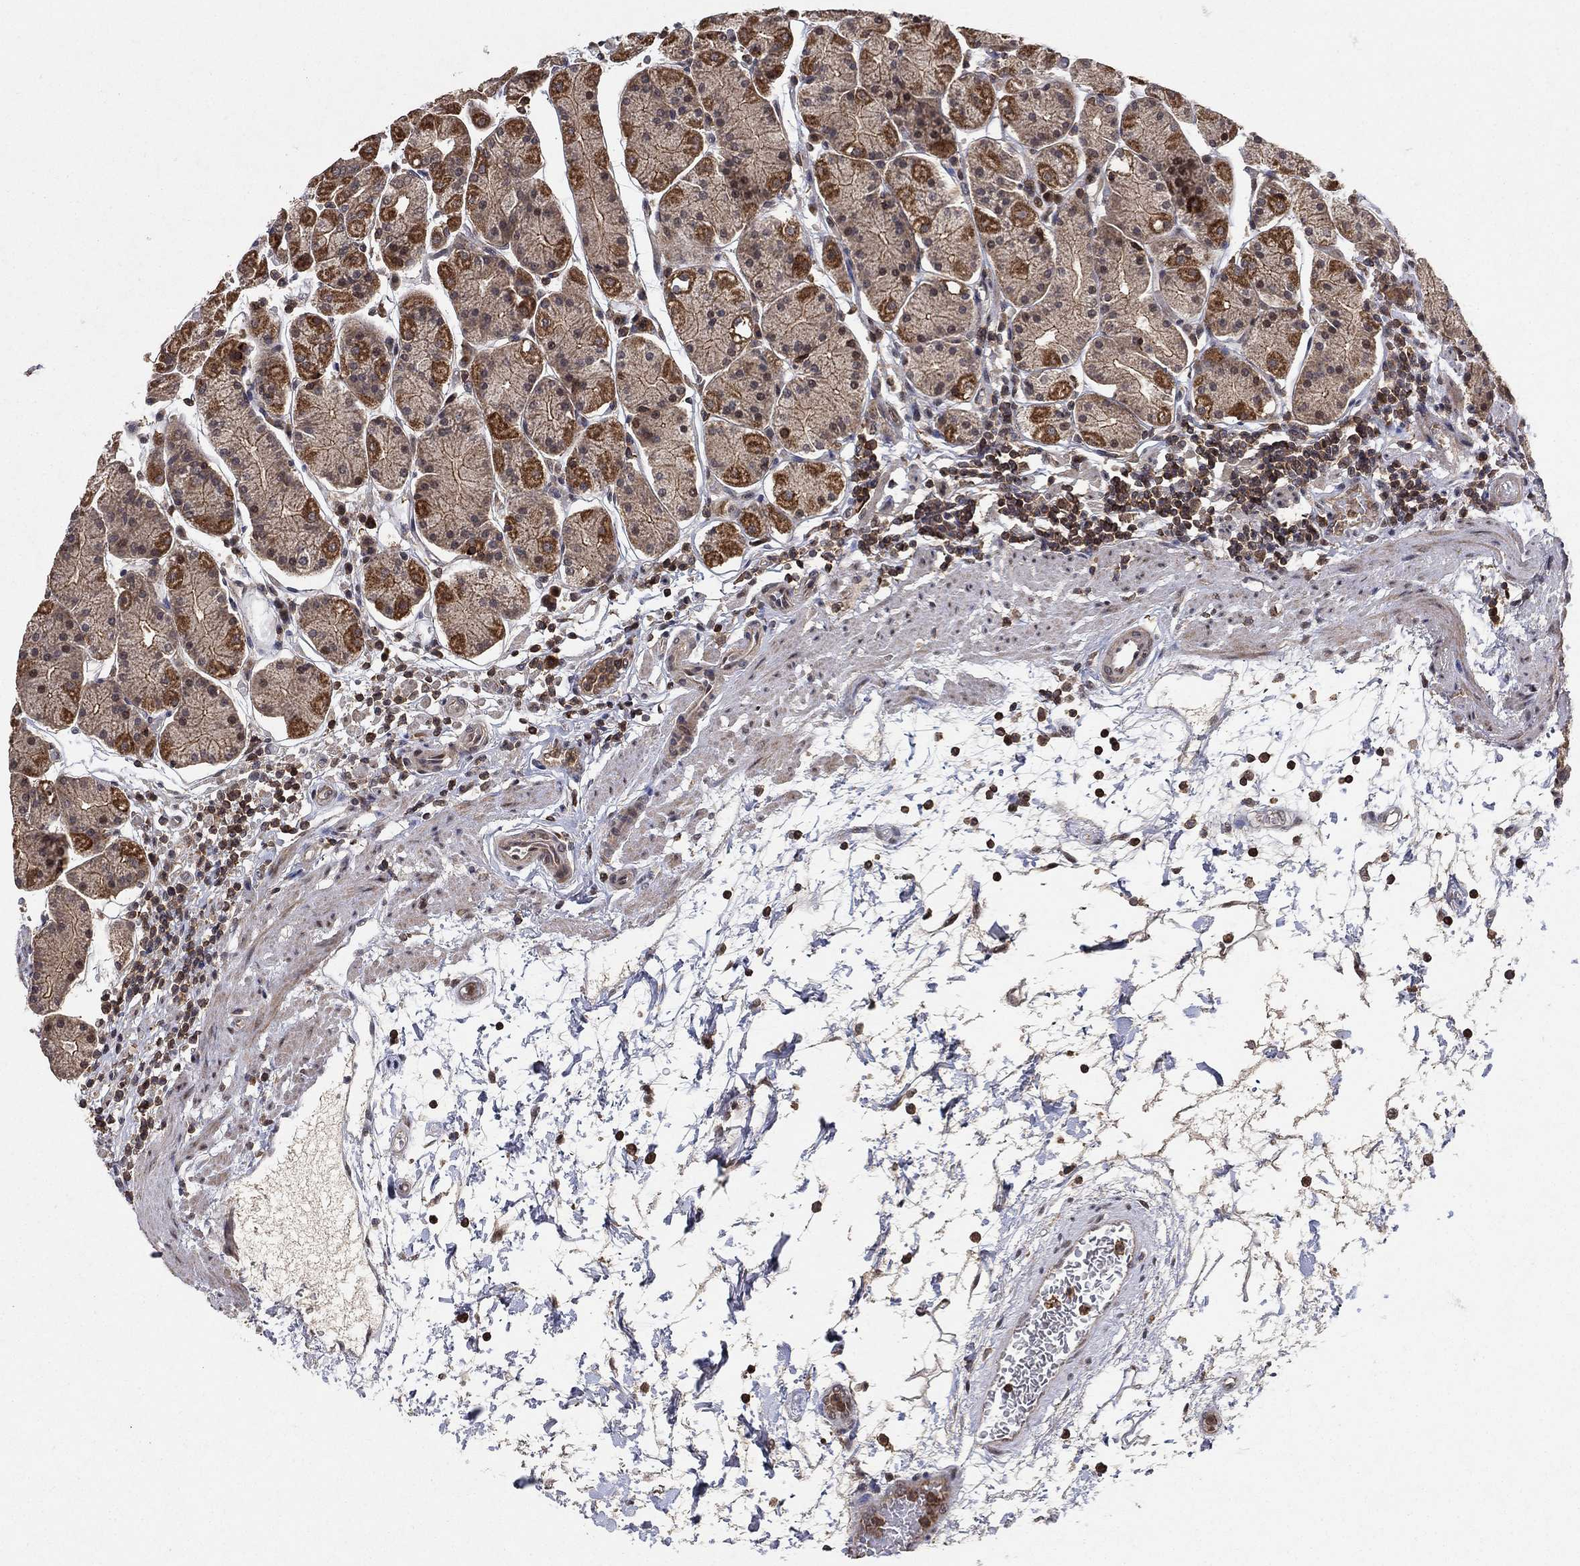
{"staining": {"intensity": "strong", "quantity": "25%-75%", "location": "cytoplasmic/membranous,nuclear"}, "tissue": "stomach", "cell_type": "Glandular cells", "image_type": "normal", "snomed": [{"axis": "morphology", "description": "Normal tissue, NOS"}, {"axis": "topography", "description": "Stomach"}], "caption": "IHC of benign human stomach demonstrates high levels of strong cytoplasmic/membranous,nuclear positivity in about 25%-75% of glandular cells. The staining was performed using DAB to visualize the protein expression in brown, while the nuclei were stained in blue with hematoxylin (Magnification: 20x).", "gene": "CCDC66", "patient": {"sex": "male", "age": 54}}